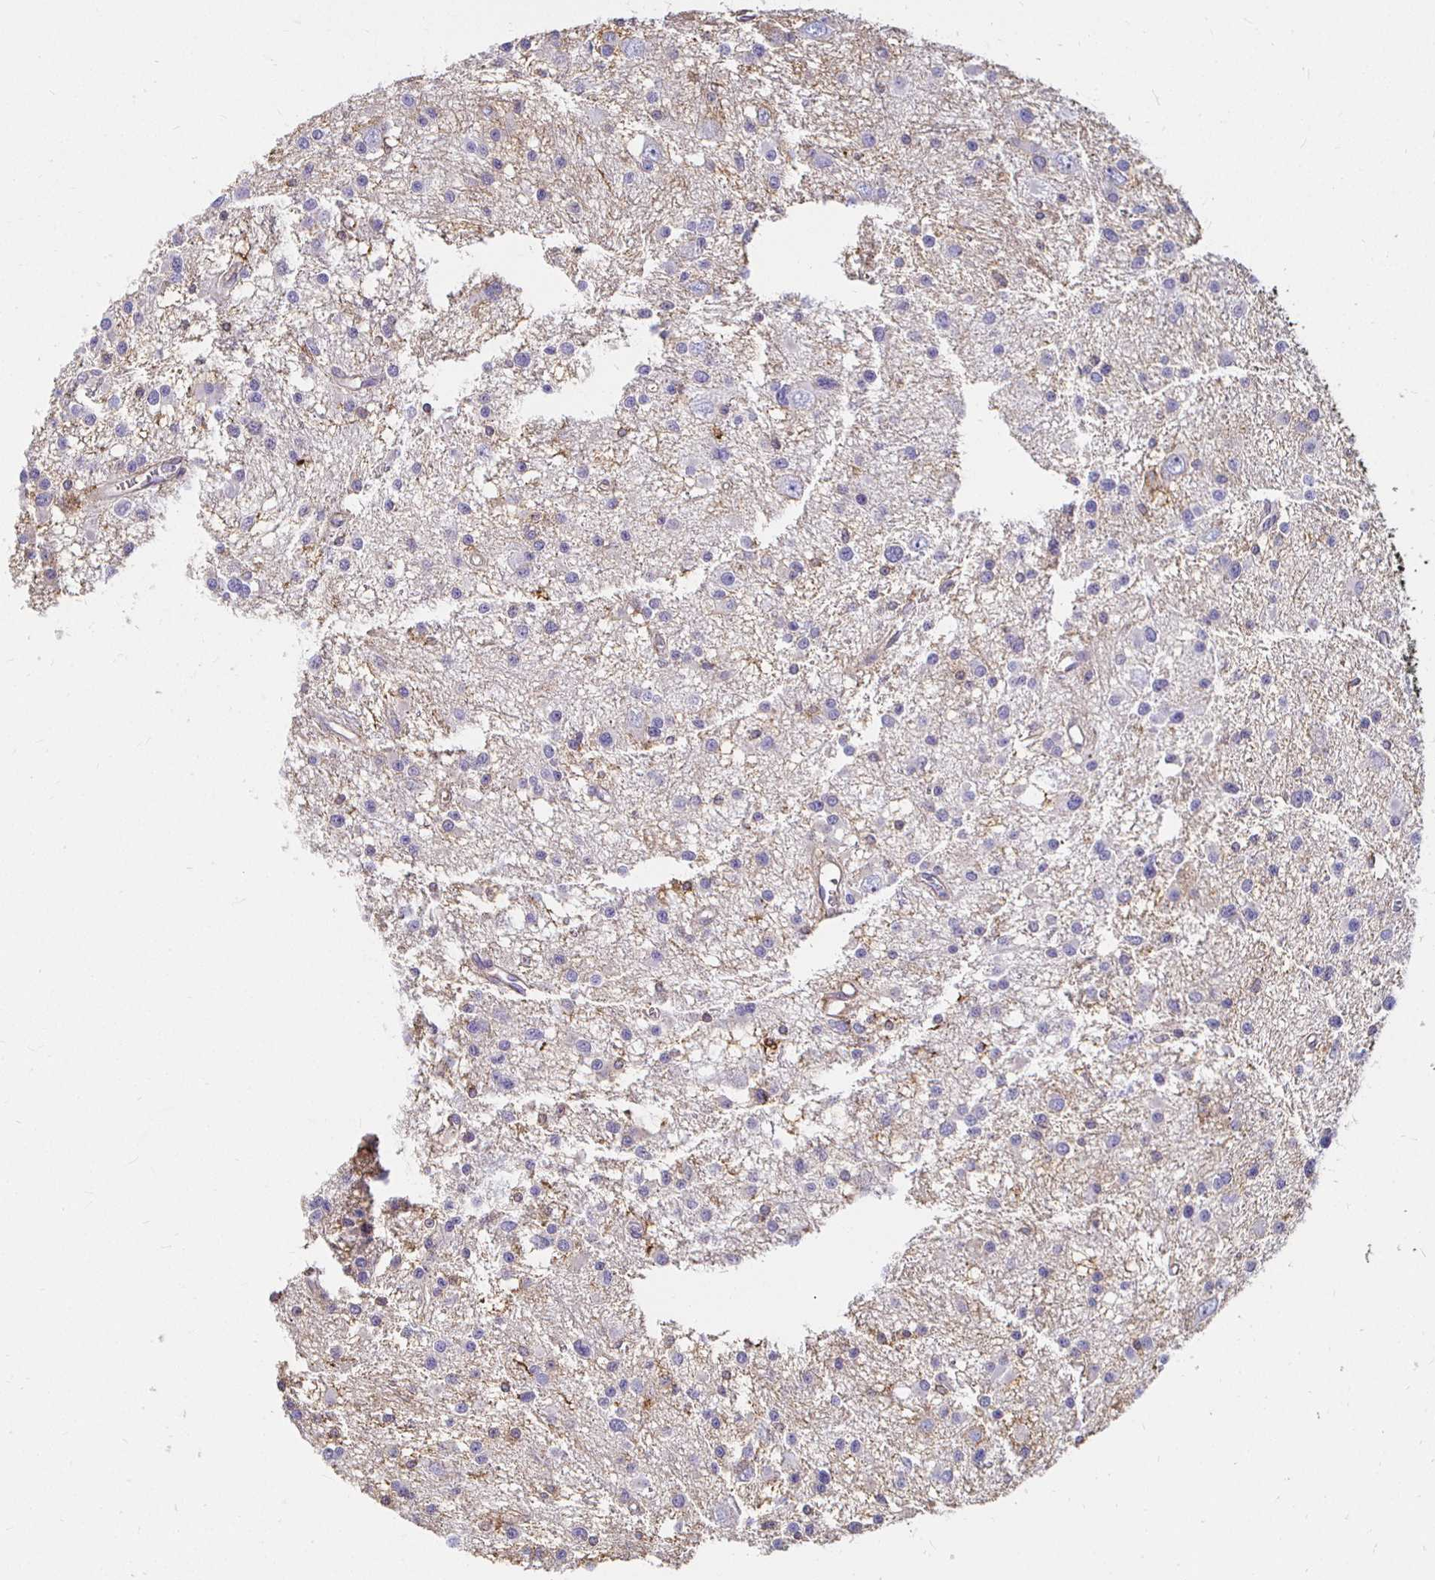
{"staining": {"intensity": "negative", "quantity": "none", "location": "none"}, "tissue": "glioma", "cell_type": "Tumor cells", "image_type": "cancer", "snomed": [{"axis": "morphology", "description": "Glioma, malignant, High grade"}, {"axis": "topography", "description": "Brain"}], "caption": "A high-resolution image shows IHC staining of glioma, which displays no significant expression in tumor cells. The staining was performed using DAB (3,3'-diaminobenzidine) to visualize the protein expression in brown, while the nuclei were stained in blue with hematoxylin (Magnification: 20x).", "gene": "TAS1R3", "patient": {"sex": "male", "age": 54}}